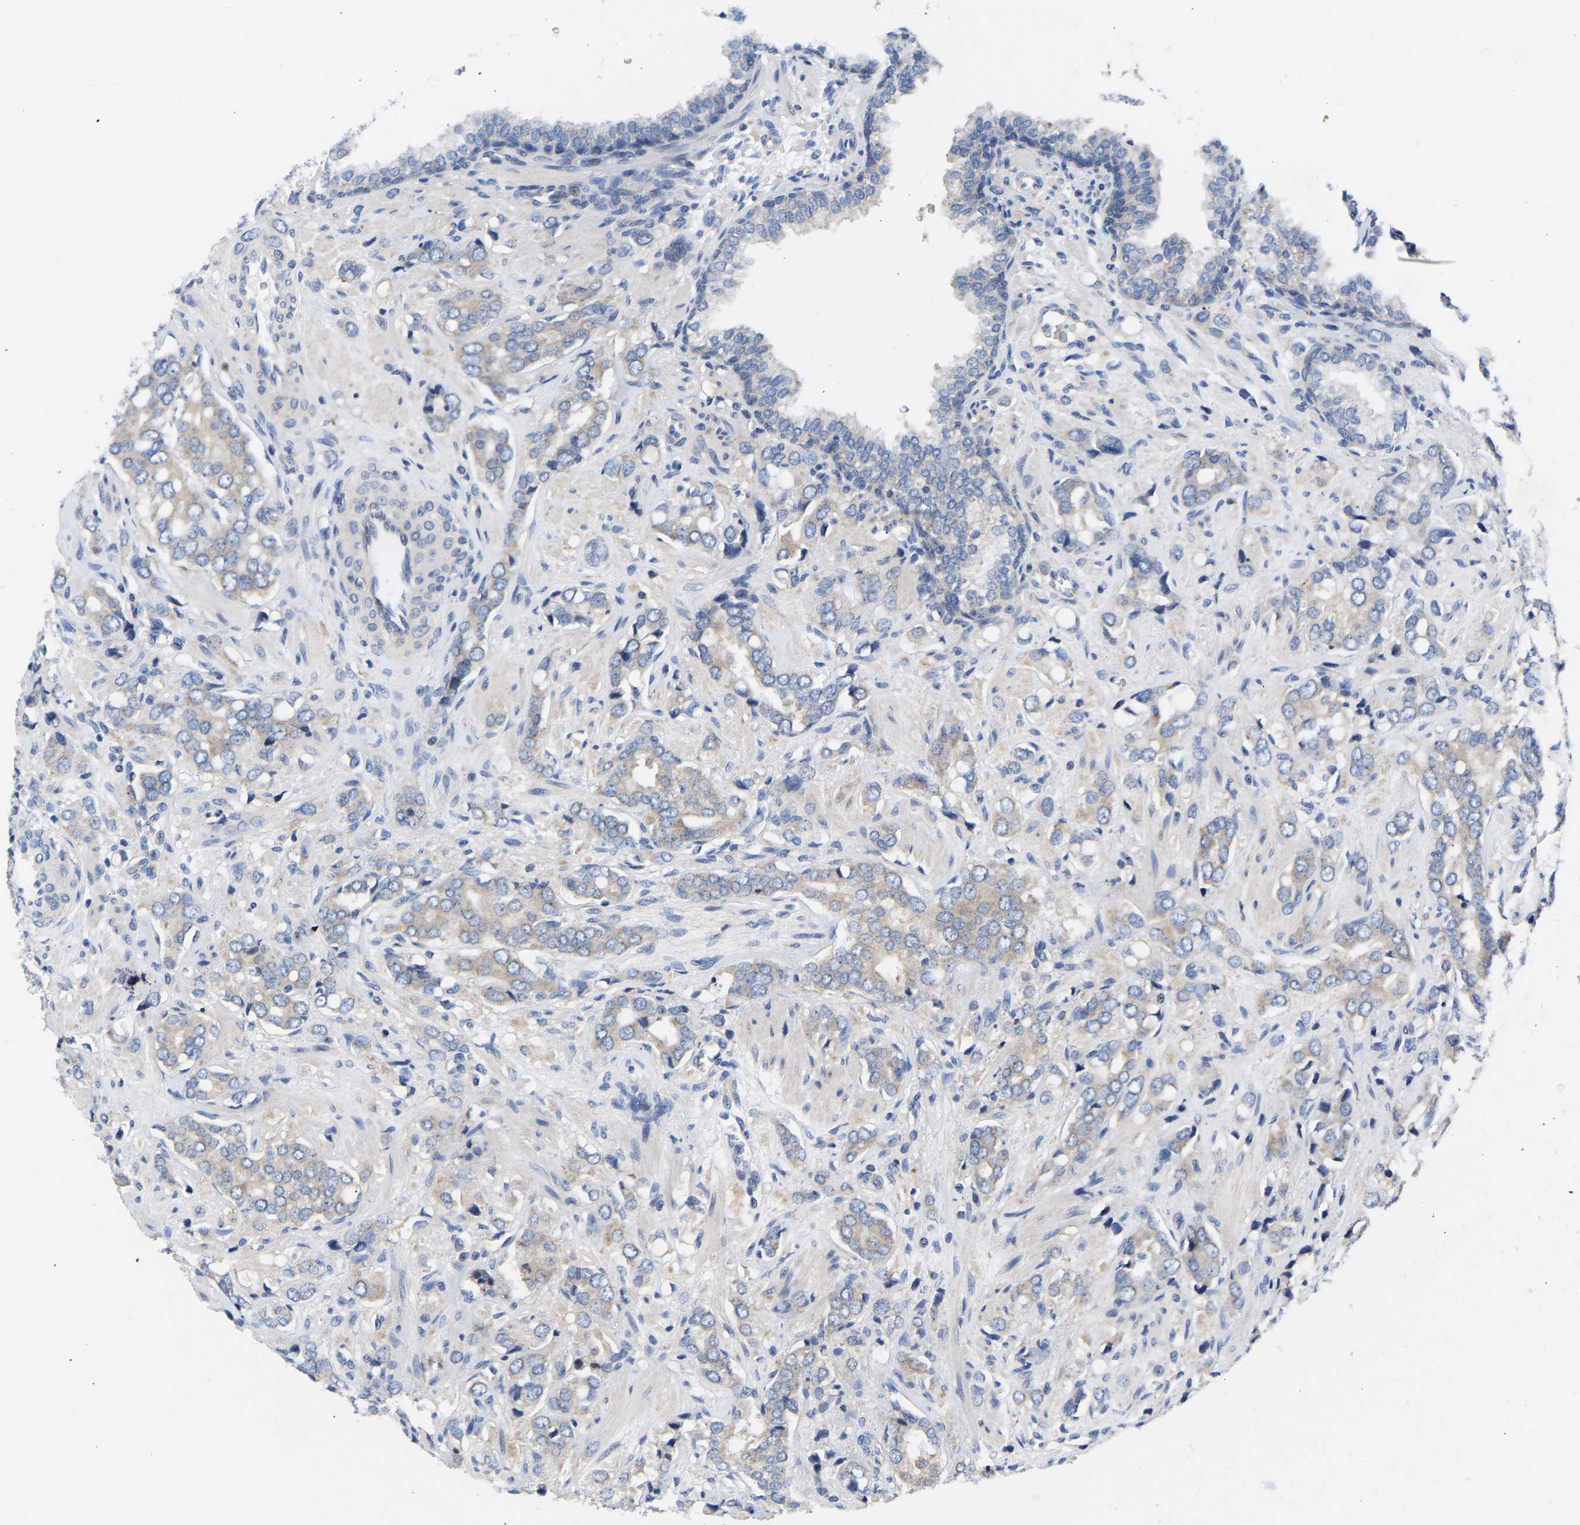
{"staining": {"intensity": "negative", "quantity": "none", "location": "none"}, "tissue": "prostate cancer", "cell_type": "Tumor cells", "image_type": "cancer", "snomed": [{"axis": "morphology", "description": "Adenocarcinoma, High grade"}, {"axis": "topography", "description": "Prostate"}], "caption": "Prostate cancer was stained to show a protein in brown. There is no significant staining in tumor cells.", "gene": "AIMP2", "patient": {"sex": "male", "age": 52}}